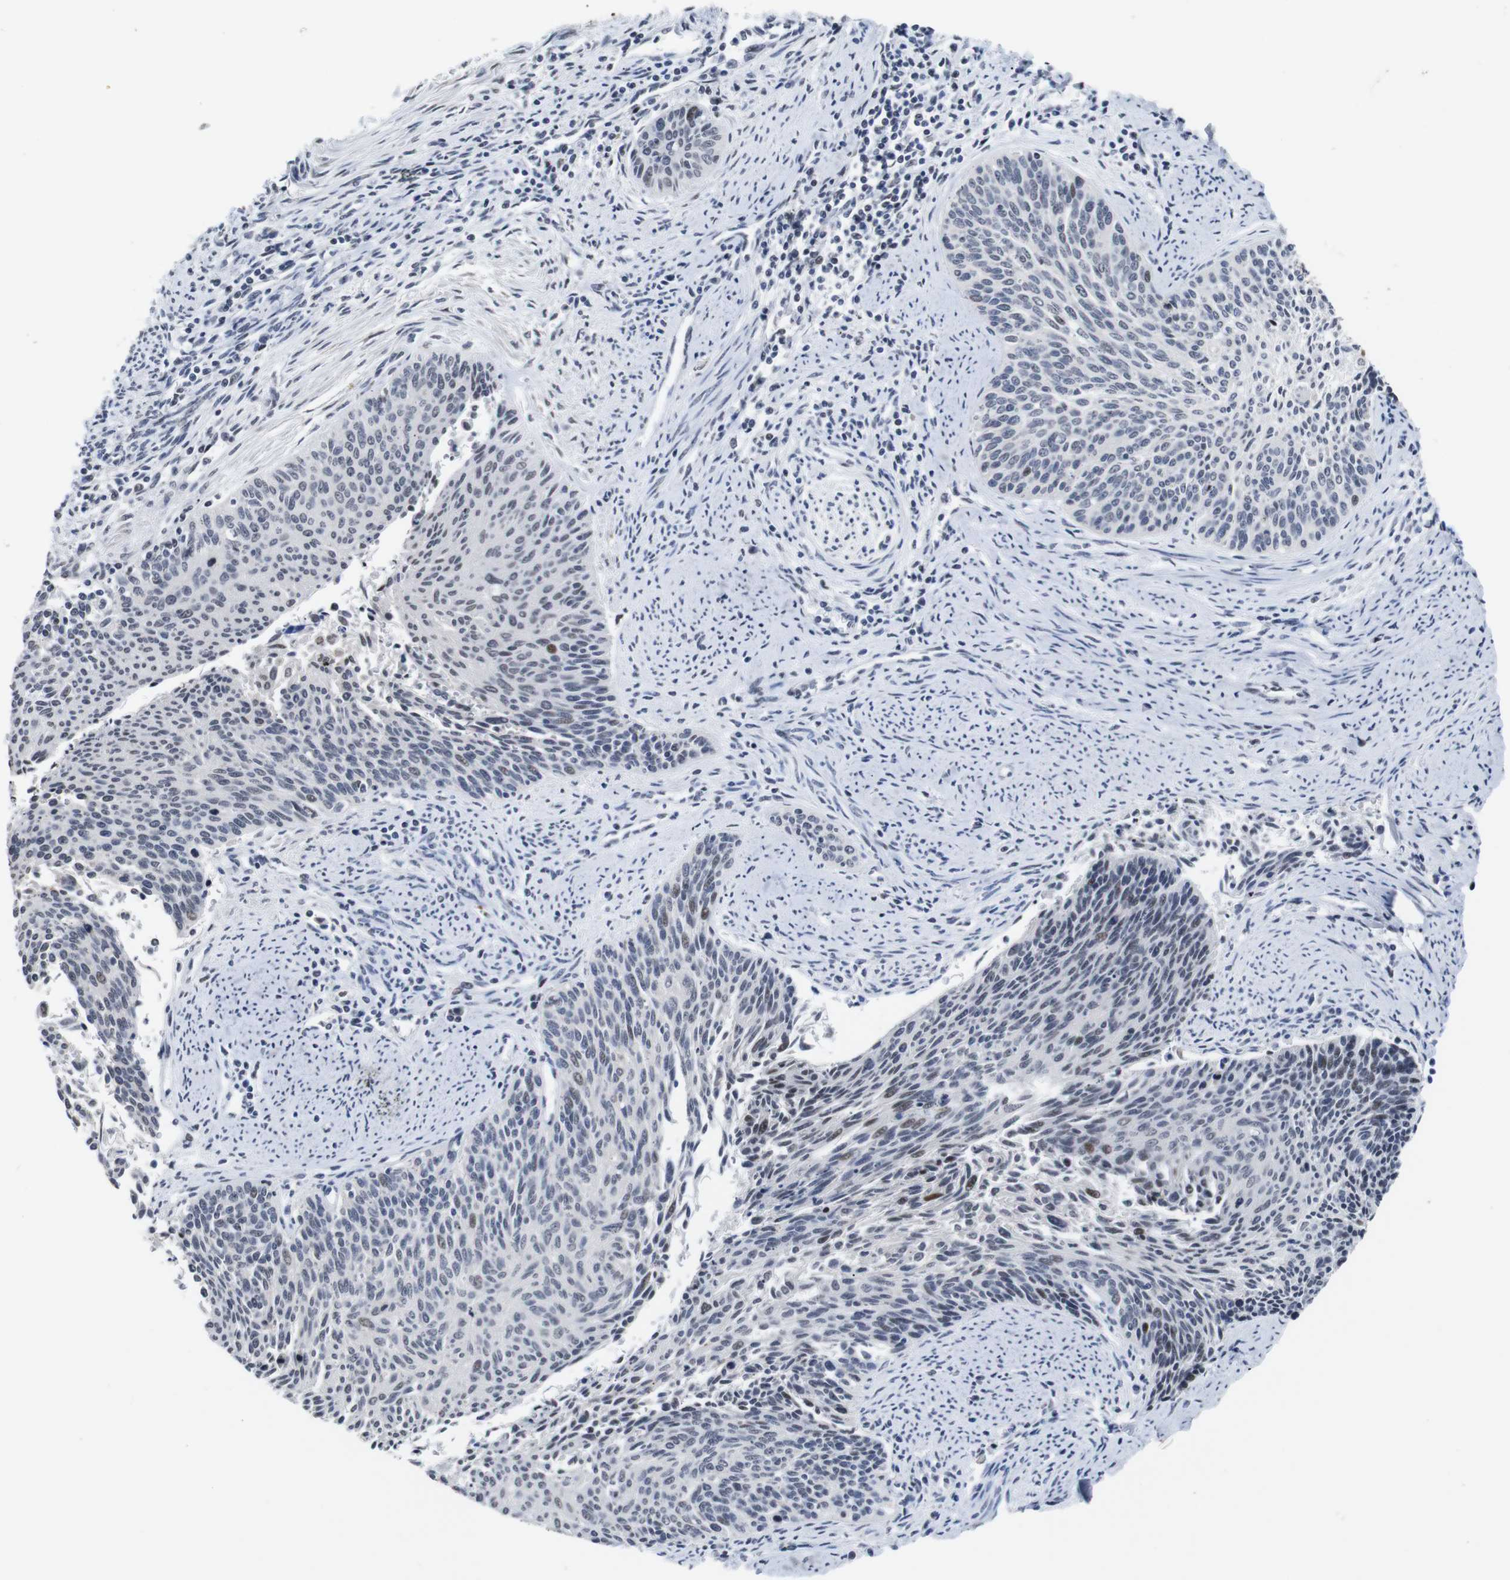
{"staining": {"intensity": "weak", "quantity": "25%-75%", "location": "nuclear"}, "tissue": "cervical cancer", "cell_type": "Tumor cells", "image_type": "cancer", "snomed": [{"axis": "morphology", "description": "Squamous cell carcinoma, NOS"}, {"axis": "topography", "description": "Cervix"}], "caption": "The histopathology image shows a brown stain indicating the presence of a protein in the nuclear of tumor cells in cervical squamous cell carcinoma.", "gene": "EIF4G1", "patient": {"sex": "female", "age": 55}}